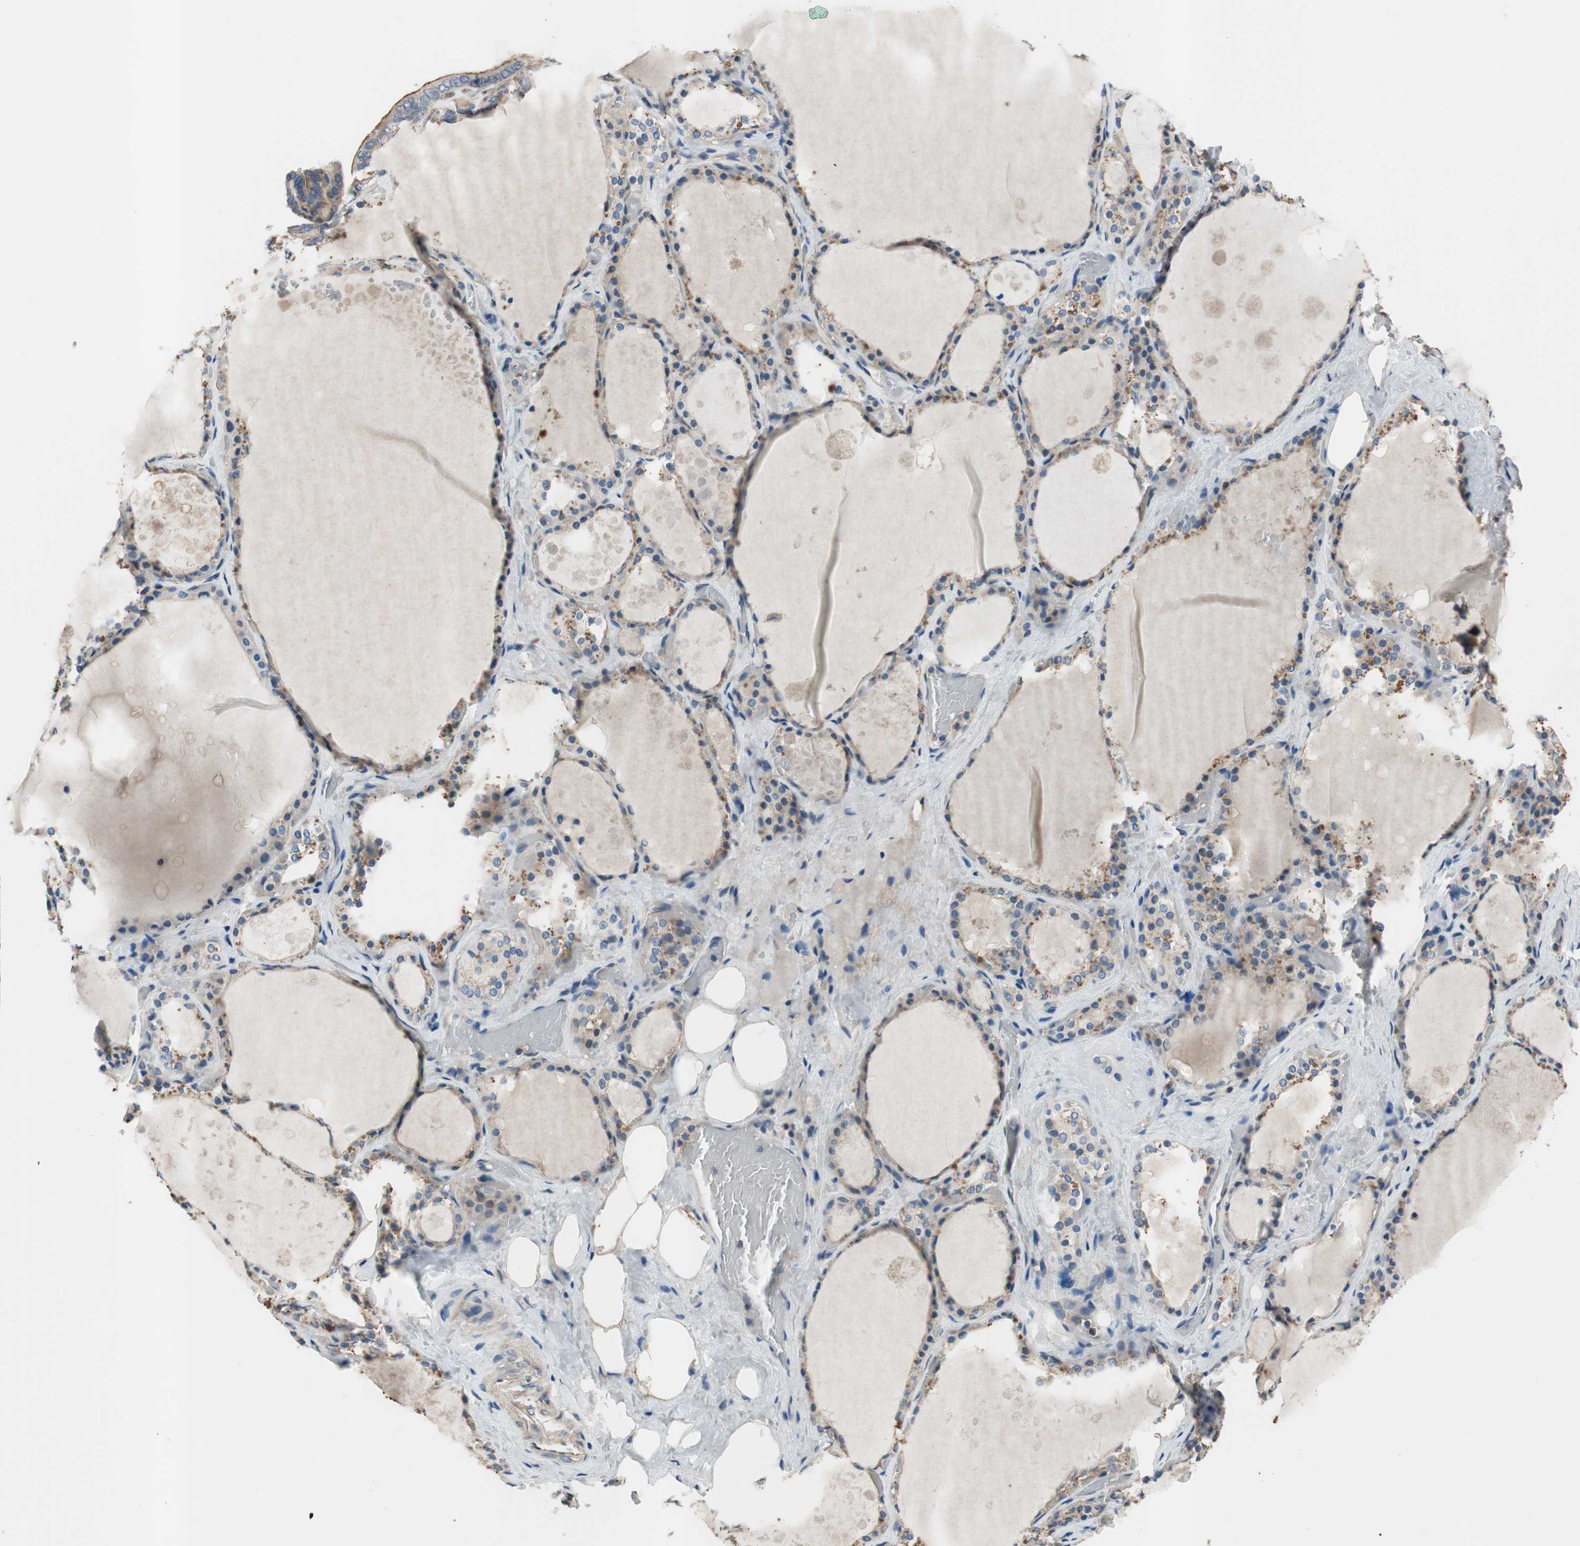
{"staining": {"intensity": "weak", "quantity": ">75%", "location": "cytoplasmic/membranous"}, "tissue": "thyroid gland", "cell_type": "Glandular cells", "image_type": "normal", "snomed": [{"axis": "morphology", "description": "Normal tissue, NOS"}, {"axis": "topography", "description": "Thyroid gland"}], "caption": "Glandular cells show low levels of weak cytoplasmic/membranous positivity in about >75% of cells in unremarkable human thyroid gland.", "gene": "CALML3", "patient": {"sex": "male", "age": 61}}